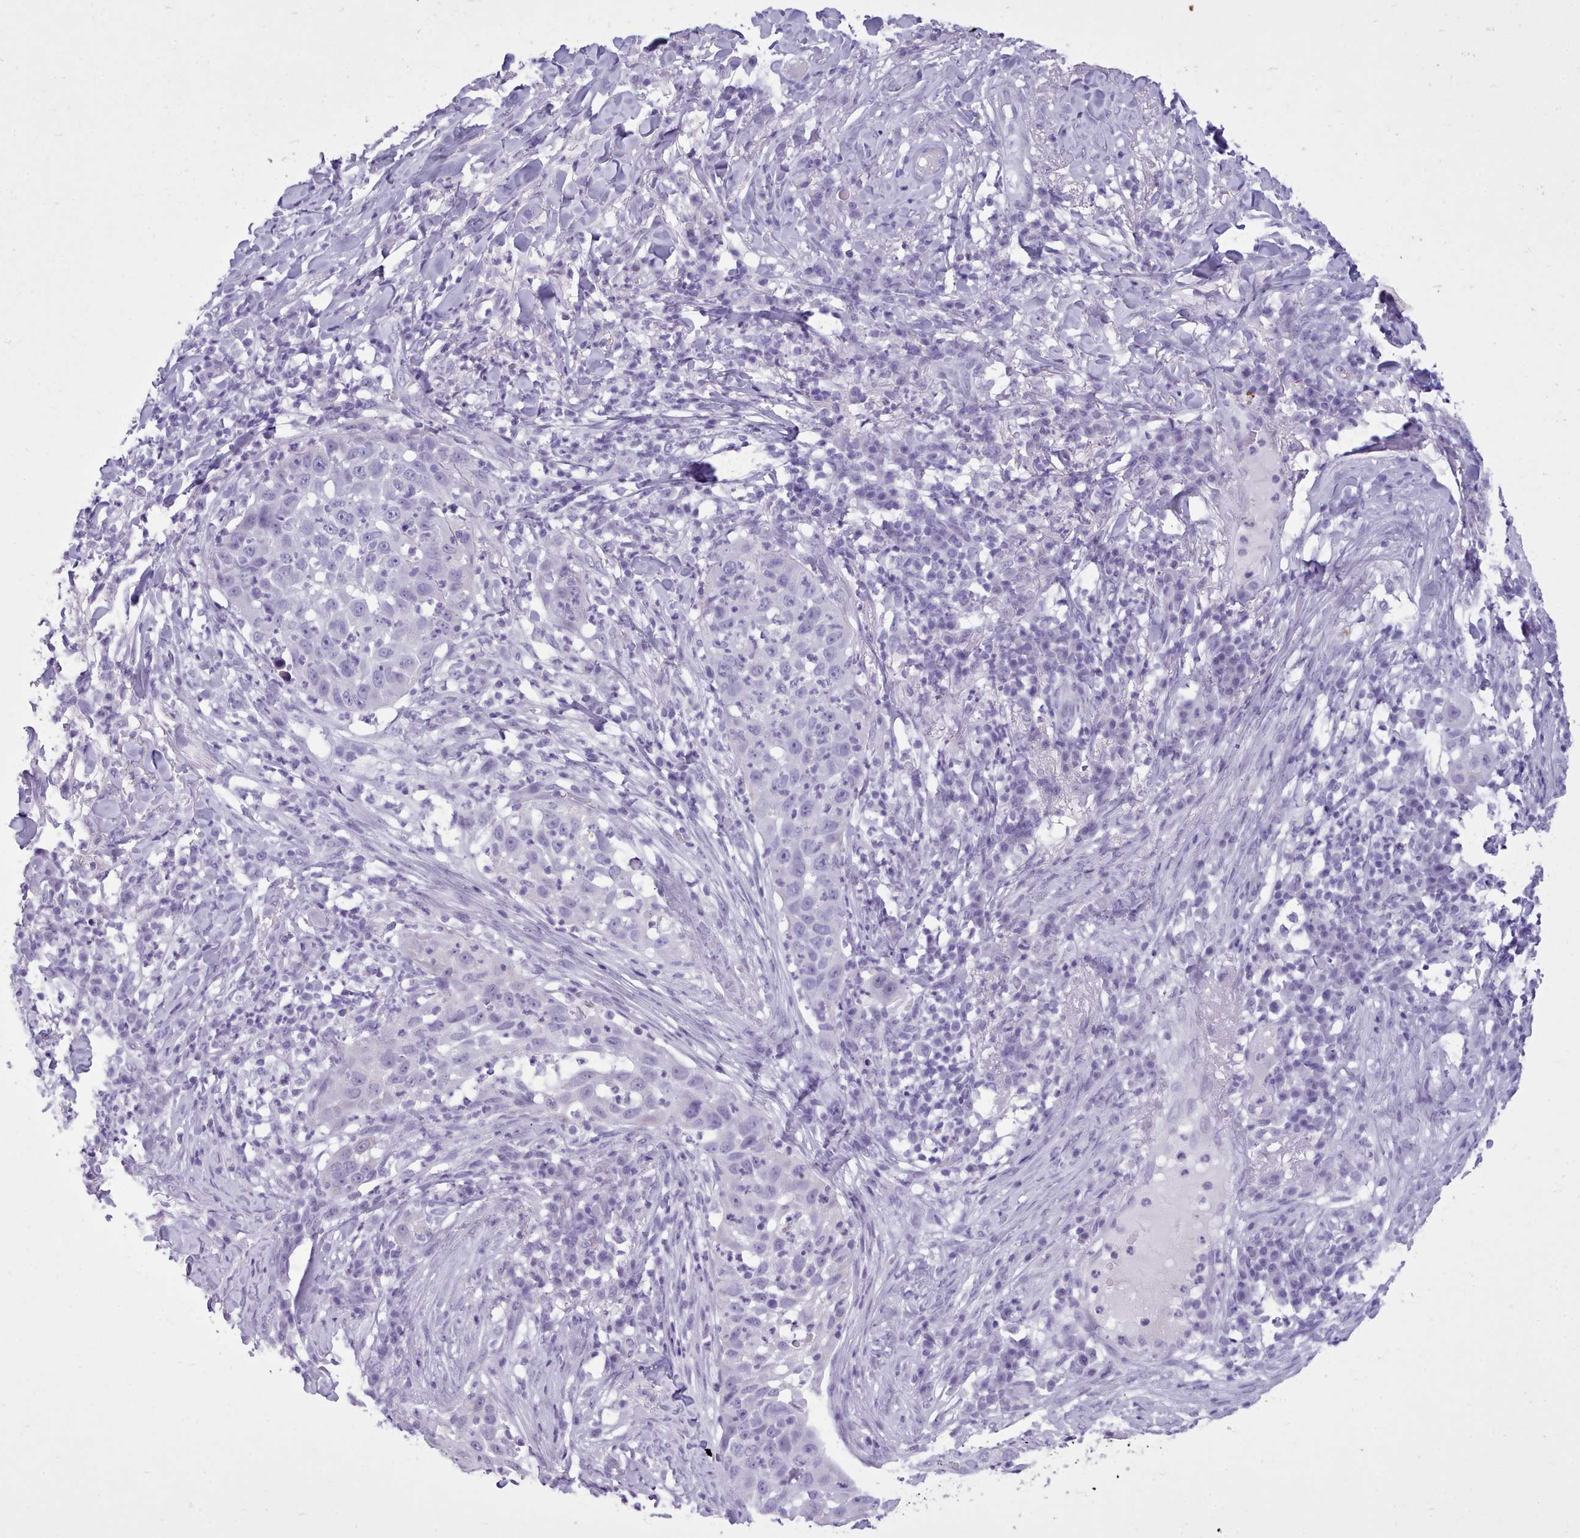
{"staining": {"intensity": "negative", "quantity": "none", "location": "none"}, "tissue": "skin cancer", "cell_type": "Tumor cells", "image_type": "cancer", "snomed": [{"axis": "morphology", "description": "Squamous cell carcinoma, NOS"}, {"axis": "topography", "description": "Skin"}], "caption": "Tumor cells show no significant protein staining in squamous cell carcinoma (skin).", "gene": "FBXO48", "patient": {"sex": "female", "age": 44}}